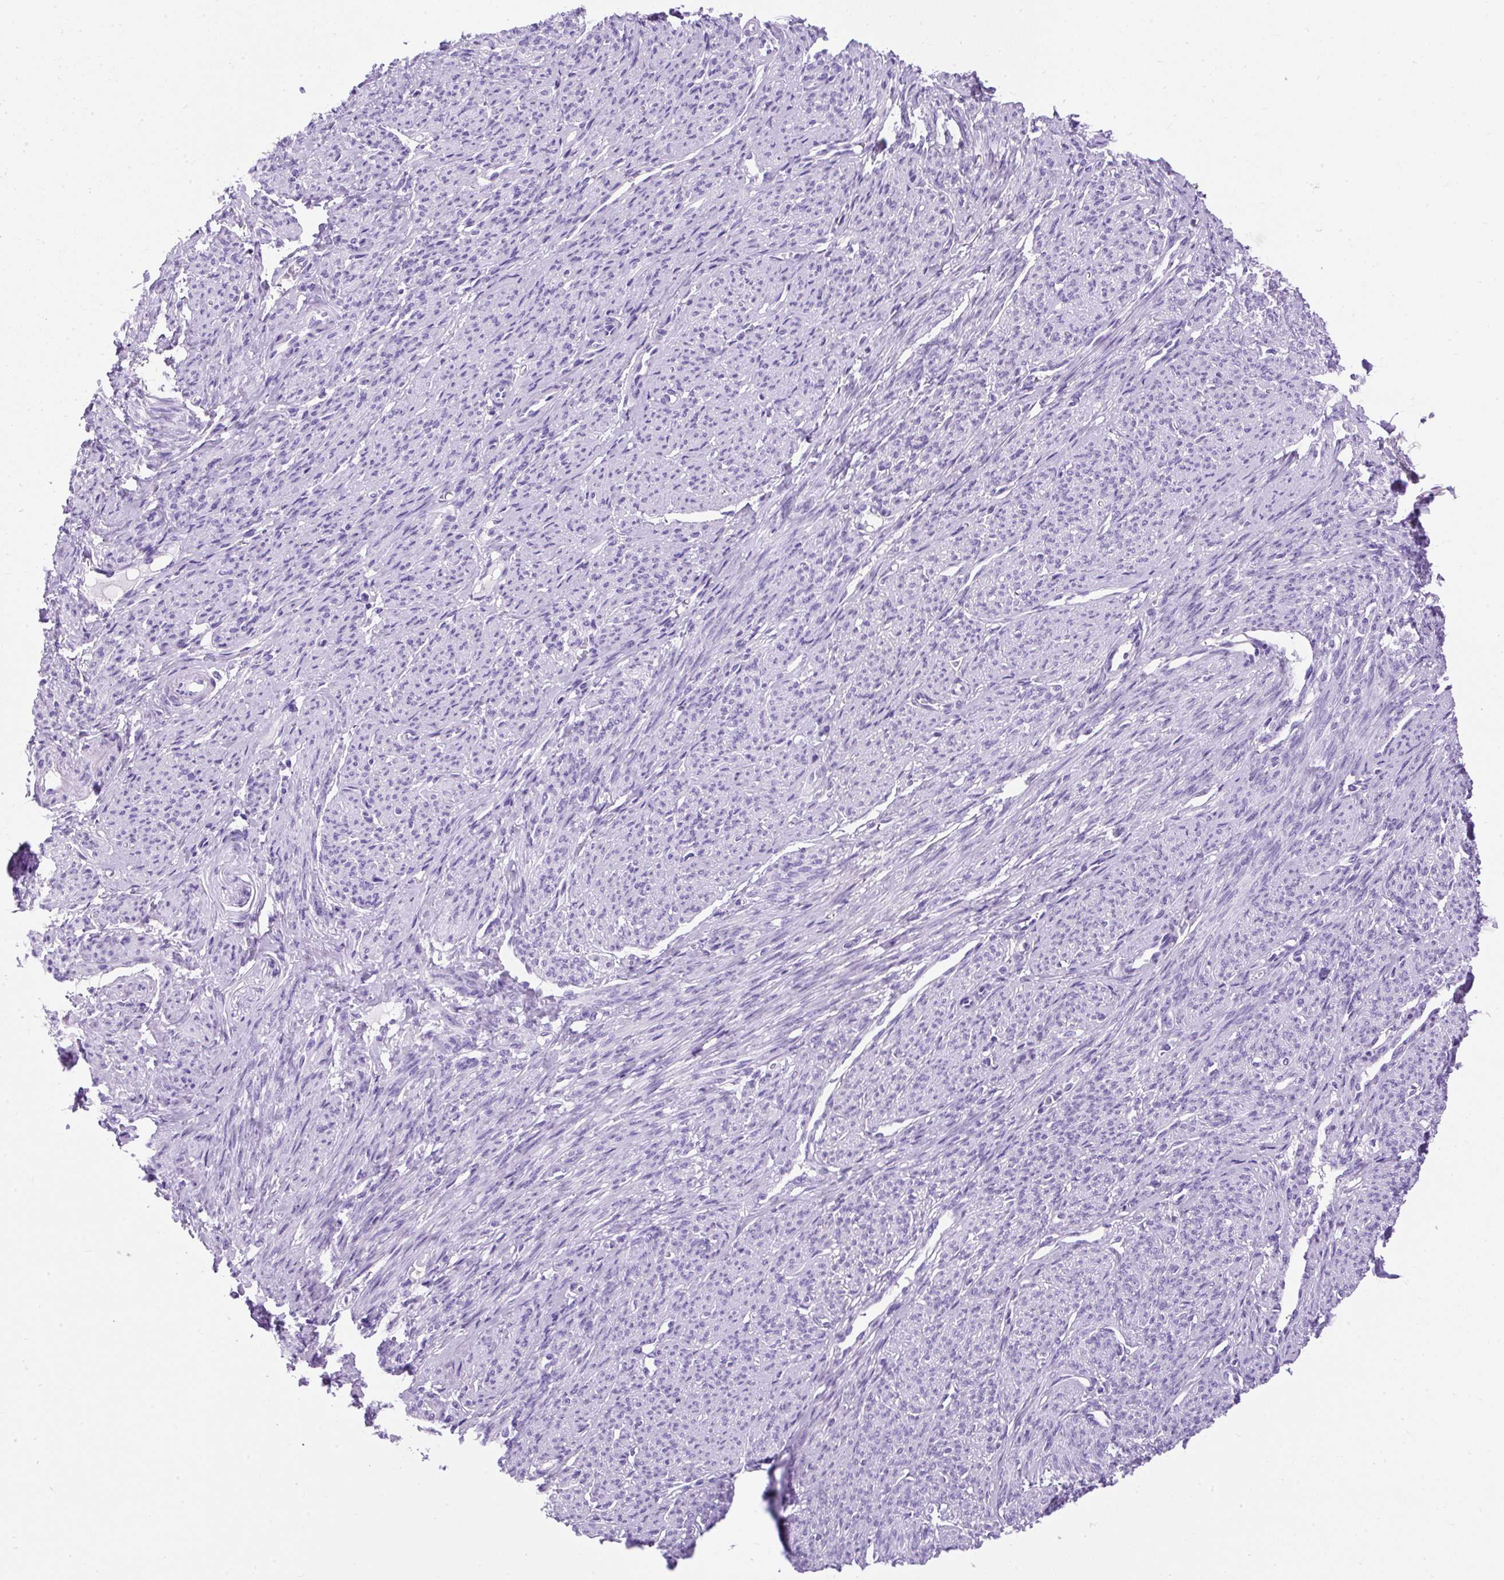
{"staining": {"intensity": "negative", "quantity": "none", "location": "none"}, "tissue": "smooth muscle", "cell_type": "Smooth muscle cells", "image_type": "normal", "snomed": [{"axis": "morphology", "description": "Normal tissue, NOS"}, {"axis": "topography", "description": "Smooth muscle"}], "caption": "Smooth muscle cells show no significant protein expression in unremarkable smooth muscle. Brightfield microscopy of IHC stained with DAB (brown) and hematoxylin (blue), captured at high magnification.", "gene": "PVALB", "patient": {"sex": "female", "age": 65}}